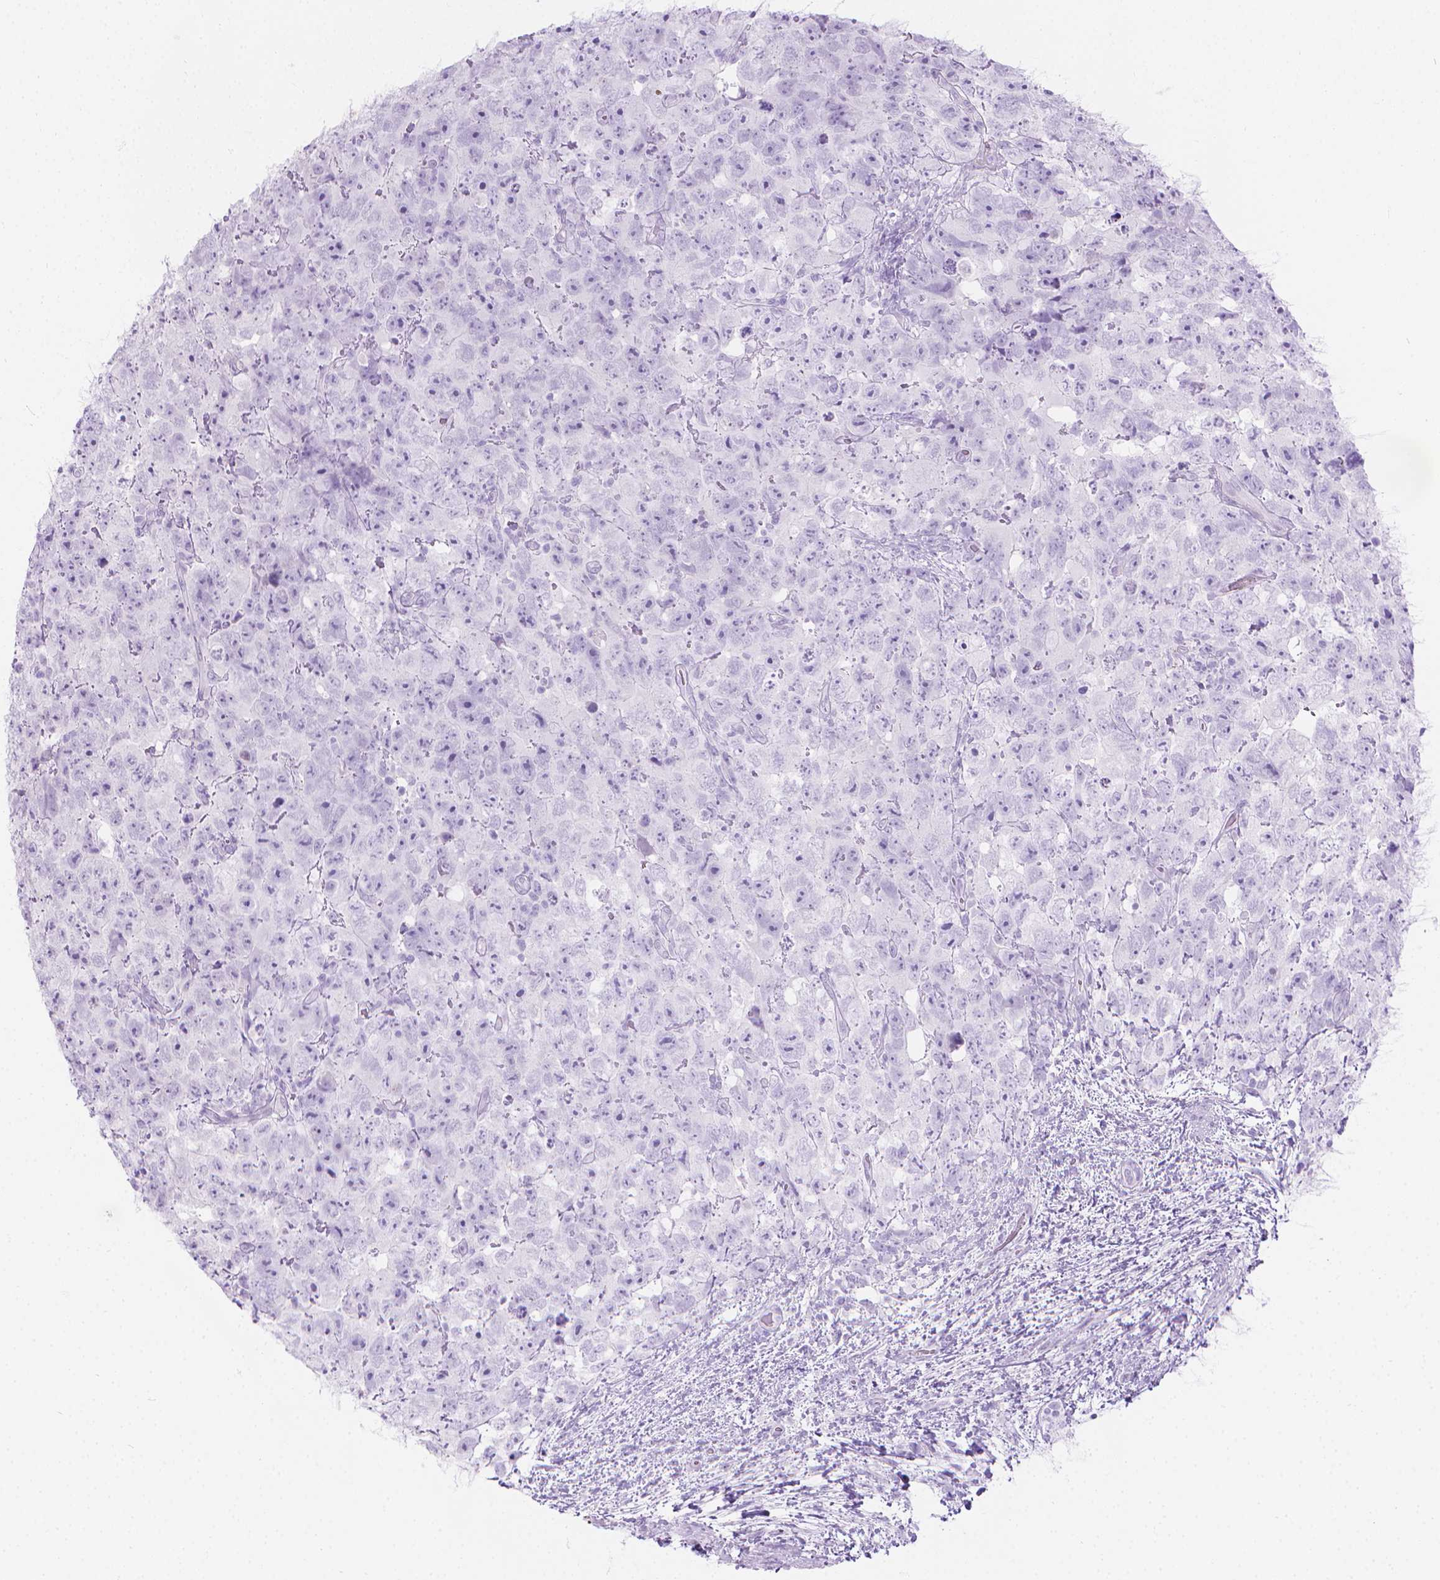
{"staining": {"intensity": "negative", "quantity": "none", "location": "none"}, "tissue": "testis cancer", "cell_type": "Tumor cells", "image_type": "cancer", "snomed": [{"axis": "morphology", "description": "Carcinoma, Embryonal, NOS"}, {"axis": "topography", "description": "Testis"}], "caption": "This is a micrograph of immunohistochemistry (IHC) staining of testis cancer (embryonal carcinoma), which shows no staining in tumor cells.", "gene": "CFAP52", "patient": {"sex": "male", "age": 24}}